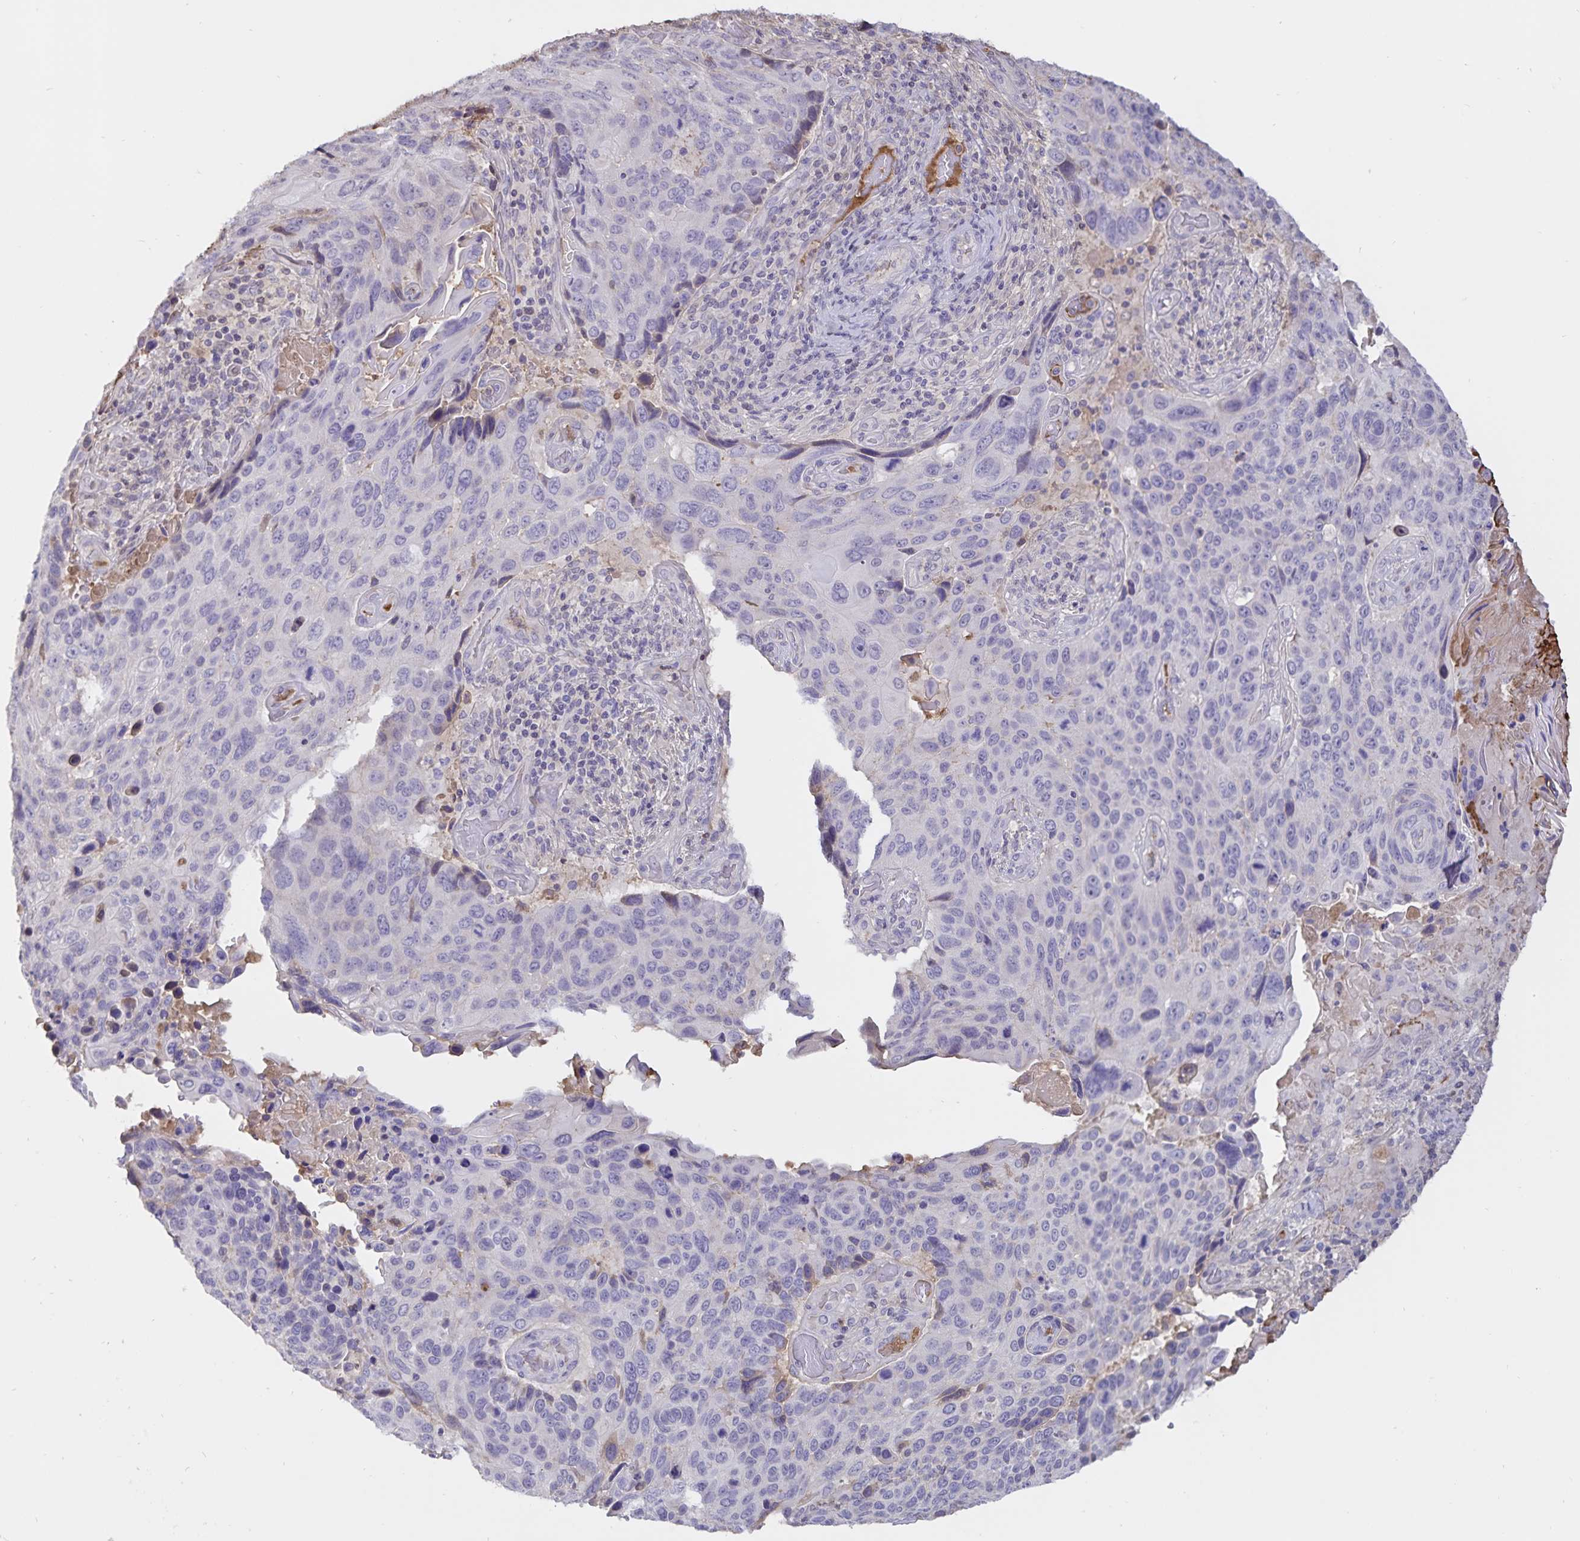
{"staining": {"intensity": "negative", "quantity": "none", "location": "none"}, "tissue": "lung cancer", "cell_type": "Tumor cells", "image_type": "cancer", "snomed": [{"axis": "morphology", "description": "Squamous cell carcinoma, NOS"}, {"axis": "topography", "description": "Lung"}], "caption": "Immunohistochemical staining of squamous cell carcinoma (lung) exhibits no significant positivity in tumor cells. (DAB (3,3'-diaminobenzidine) immunohistochemistry (IHC) with hematoxylin counter stain).", "gene": "FGG", "patient": {"sex": "male", "age": 68}}